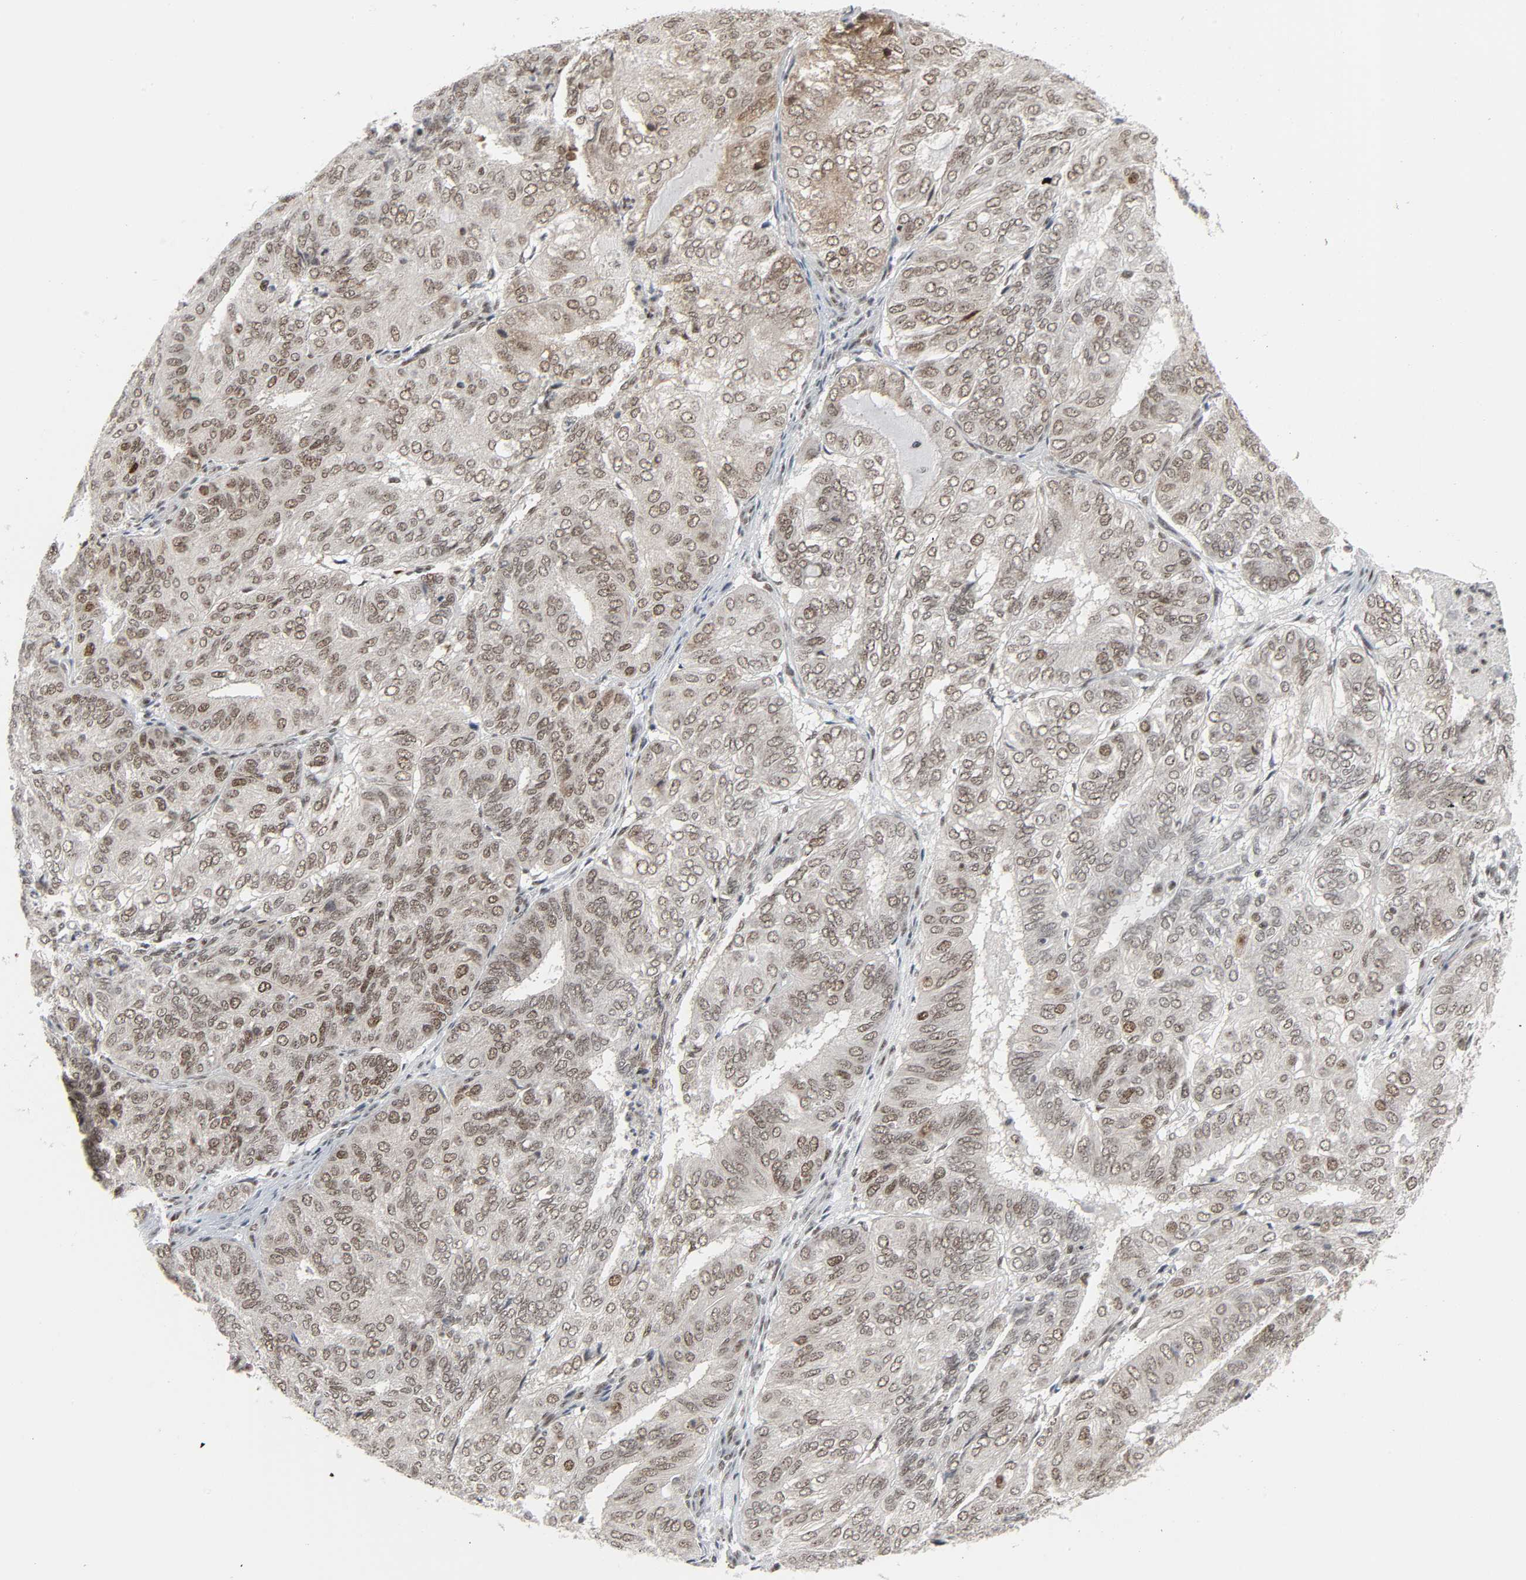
{"staining": {"intensity": "weak", "quantity": ">75%", "location": "nuclear"}, "tissue": "endometrial cancer", "cell_type": "Tumor cells", "image_type": "cancer", "snomed": [{"axis": "morphology", "description": "Adenocarcinoma, NOS"}, {"axis": "topography", "description": "Uterus"}], "caption": "Weak nuclear expression is appreciated in about >75% of tumor cells in adenocarcinoma (endometrial).", "gene": "CDK7", "patient": {"sex": "female", "age": 60}}